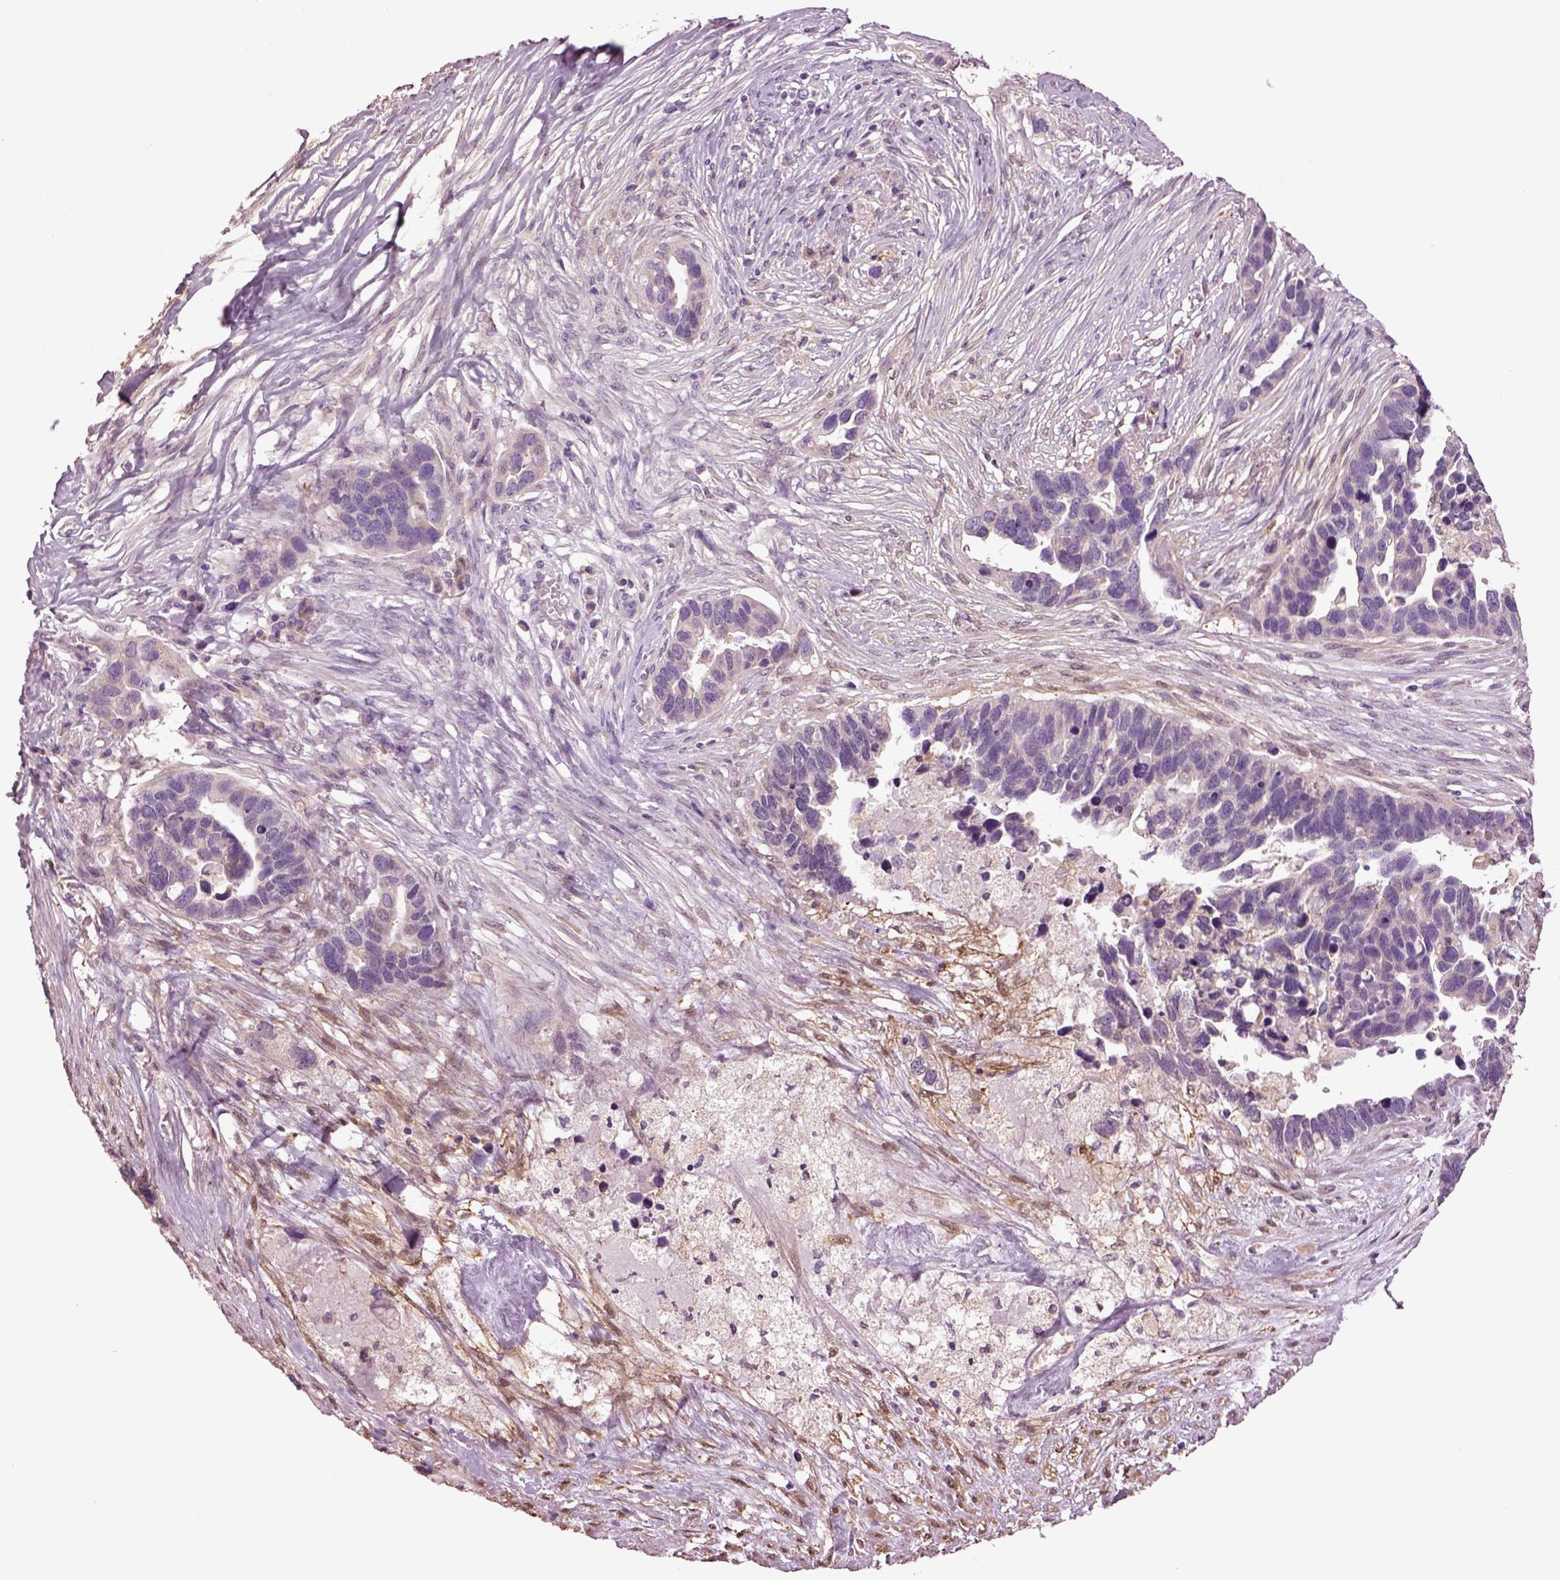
{"staining": {"intensity": "negative", "quantity": "none", "location": "none"}, "tissue": "ovarian cancer", "cell_type": "Tumor cells", "image_type": "cancer", "snomed": [{"axis": "morphology", "description": "Cystadenocarcinoma, serous, NOS"}, {"axis": "topography", "description": "Ovary"}], "caption": "Histopathology image shows no significant protein positivity in tumor cells of ovarian serous cystadenocarcinoma.", "gene": "CLPSL1", "patient": {"sex": "female", "age": 54}}